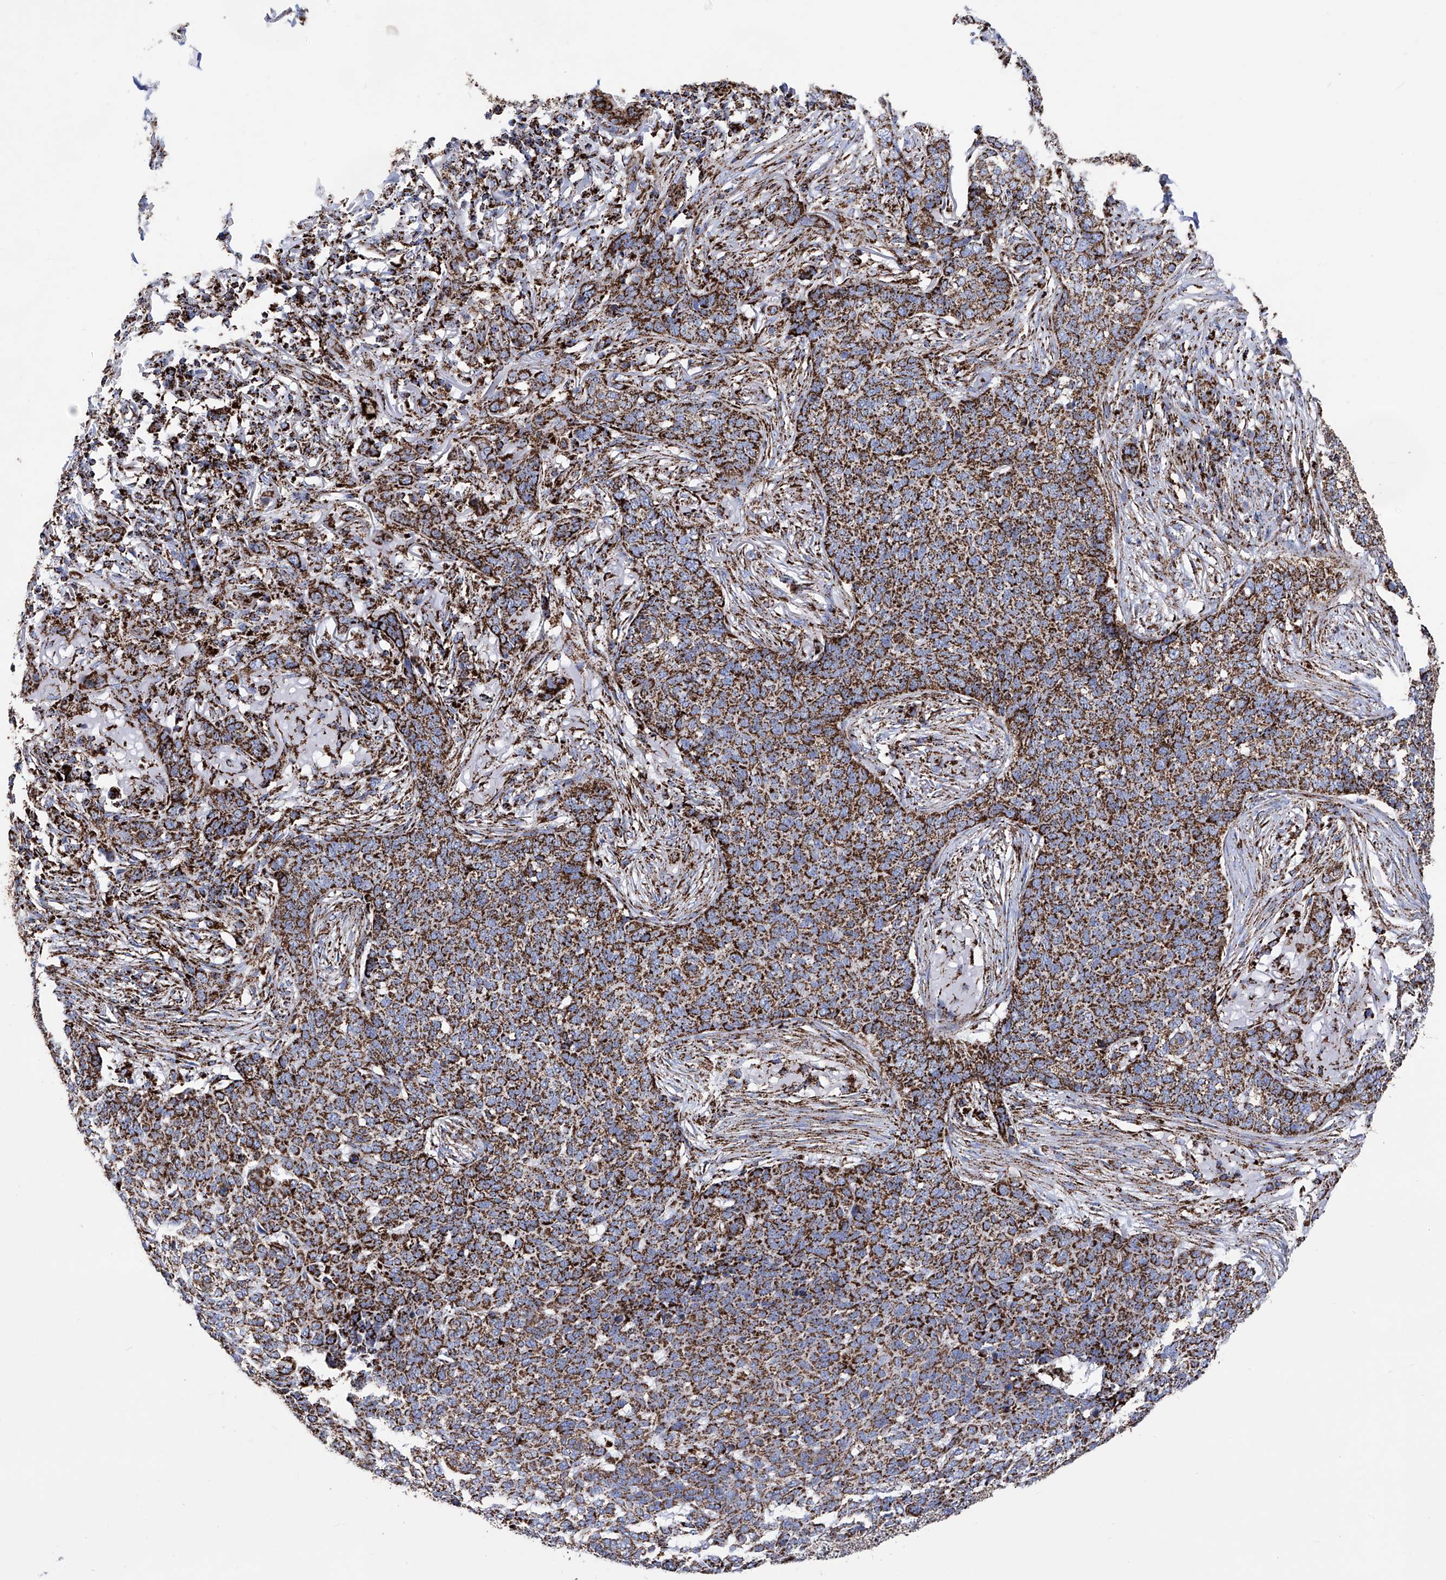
{"staining": {"intensity": "strong", "quantity": ">75%", "location": "cytoplasmic/membranous"}, "tissue": "skin cancer", "cell_type": "Tumor cells", "image_type": "cancer", "snomed": [{"axis": "morphology", "description": "Basal cell carcinoma"}, {"axis": "topography", "description": "Skin"}], "caption": "Protein expression analysis of basal cell carcinoma (skin) exhibits strong cytoplasmic/membranous positivity in approximately >75% of tumor cells.", "gene": "ATP5PF", "patient": {"sex": "male", "age": 85}}